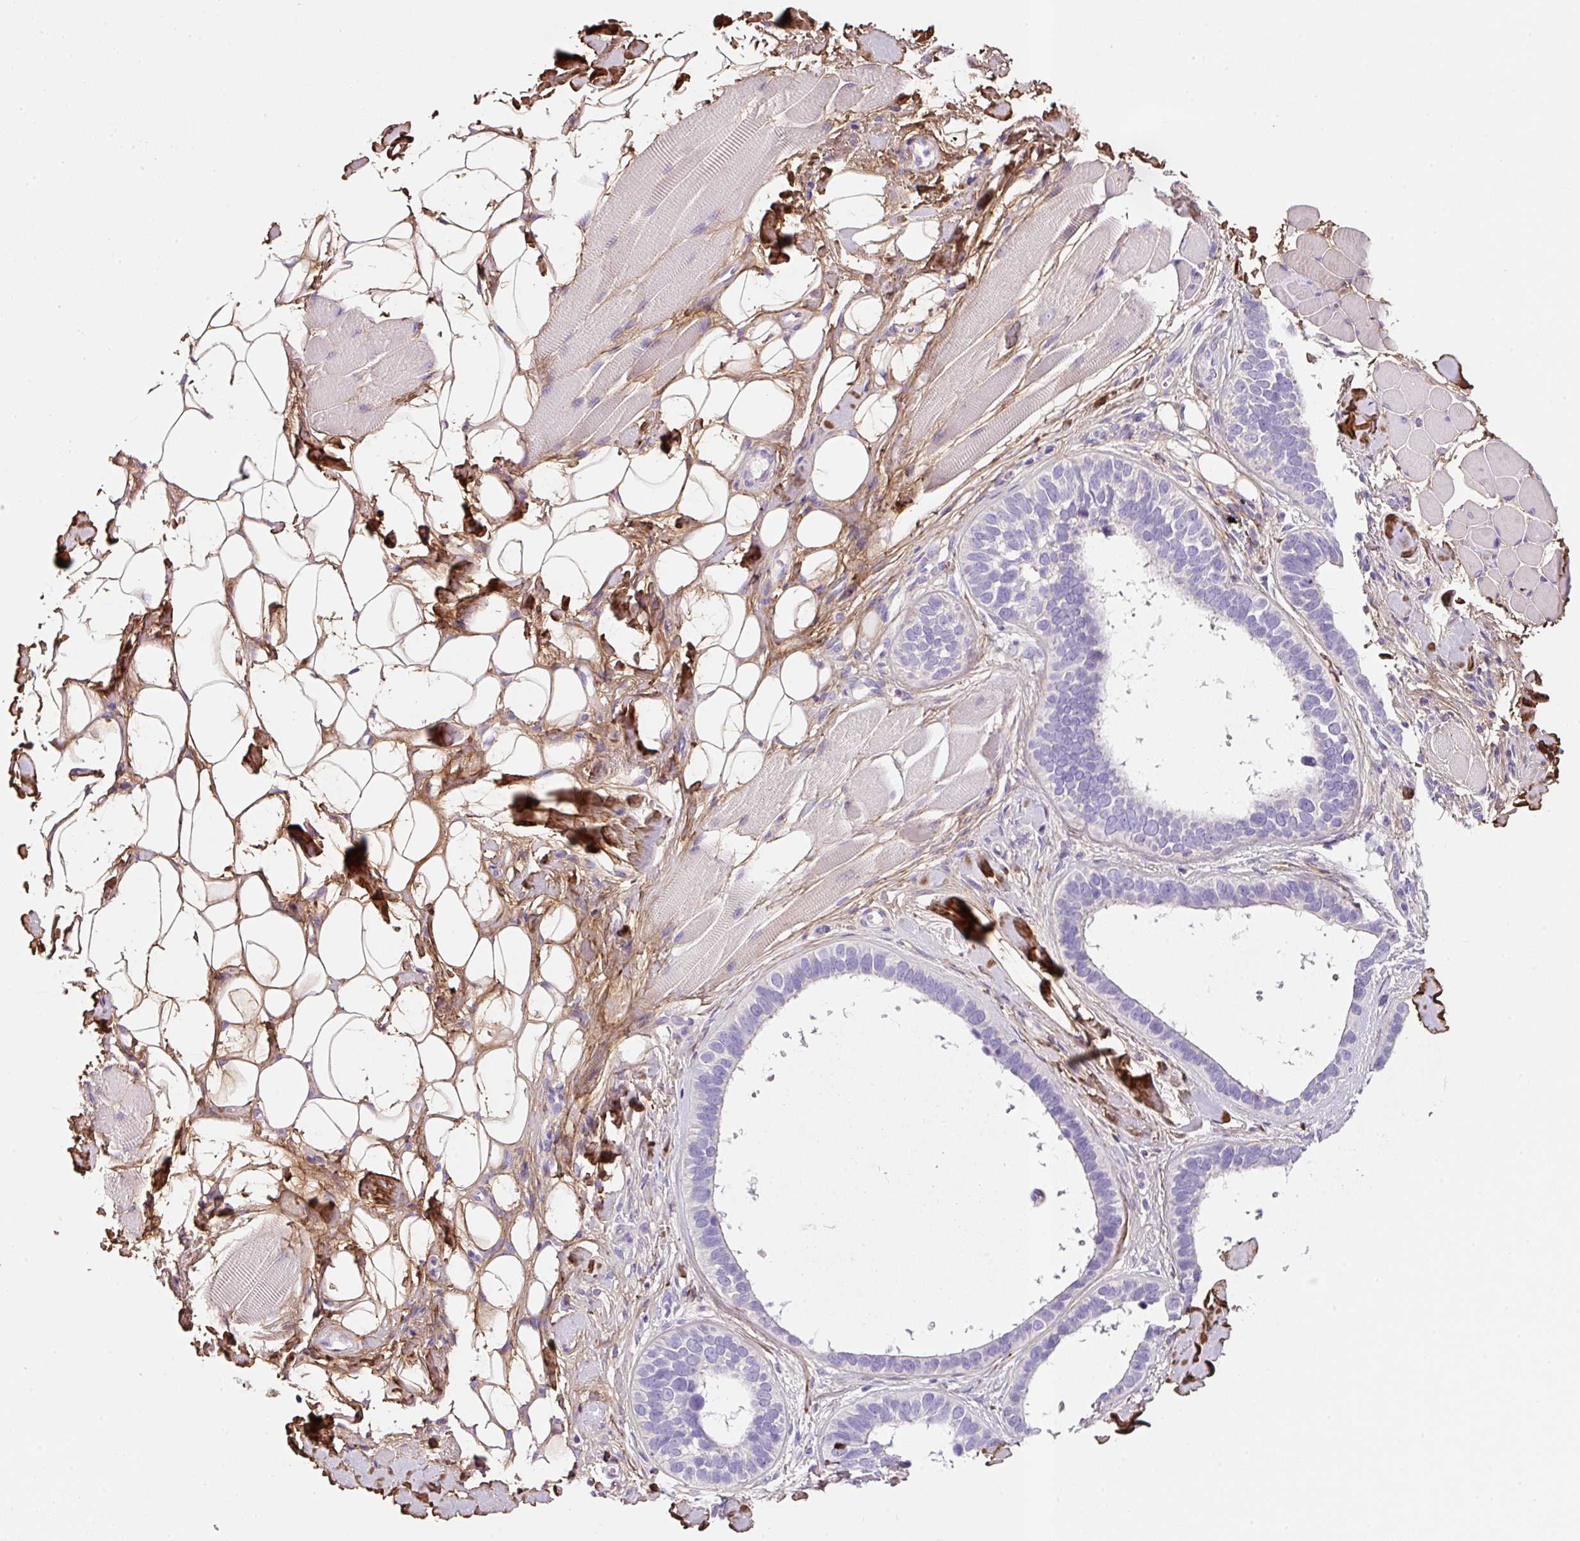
{"staining": {"intensity": "negative", "quantity": "none", "location": "none"}, "tissue": "skin cancer", "cell_type": "Tumor cells", "image_type": "cancer", "snomed": [{"axis": "morphology", "description": "Basal cell carcinoma"}, {"axis": "topography", "description": "Skin"}], "caption": "Tumor cells are negative for protein expression in human skin cancer (basal cell carcinoma). Brightfield microscopy of immunohistochemistry (IHC) stained with DAB (3,3'-diaminobenzidine) (brown) and hematoxylin (blue), captured at high magnification.", "gene": "SOS2", "patient": {"sex": "male", "age": 62}}